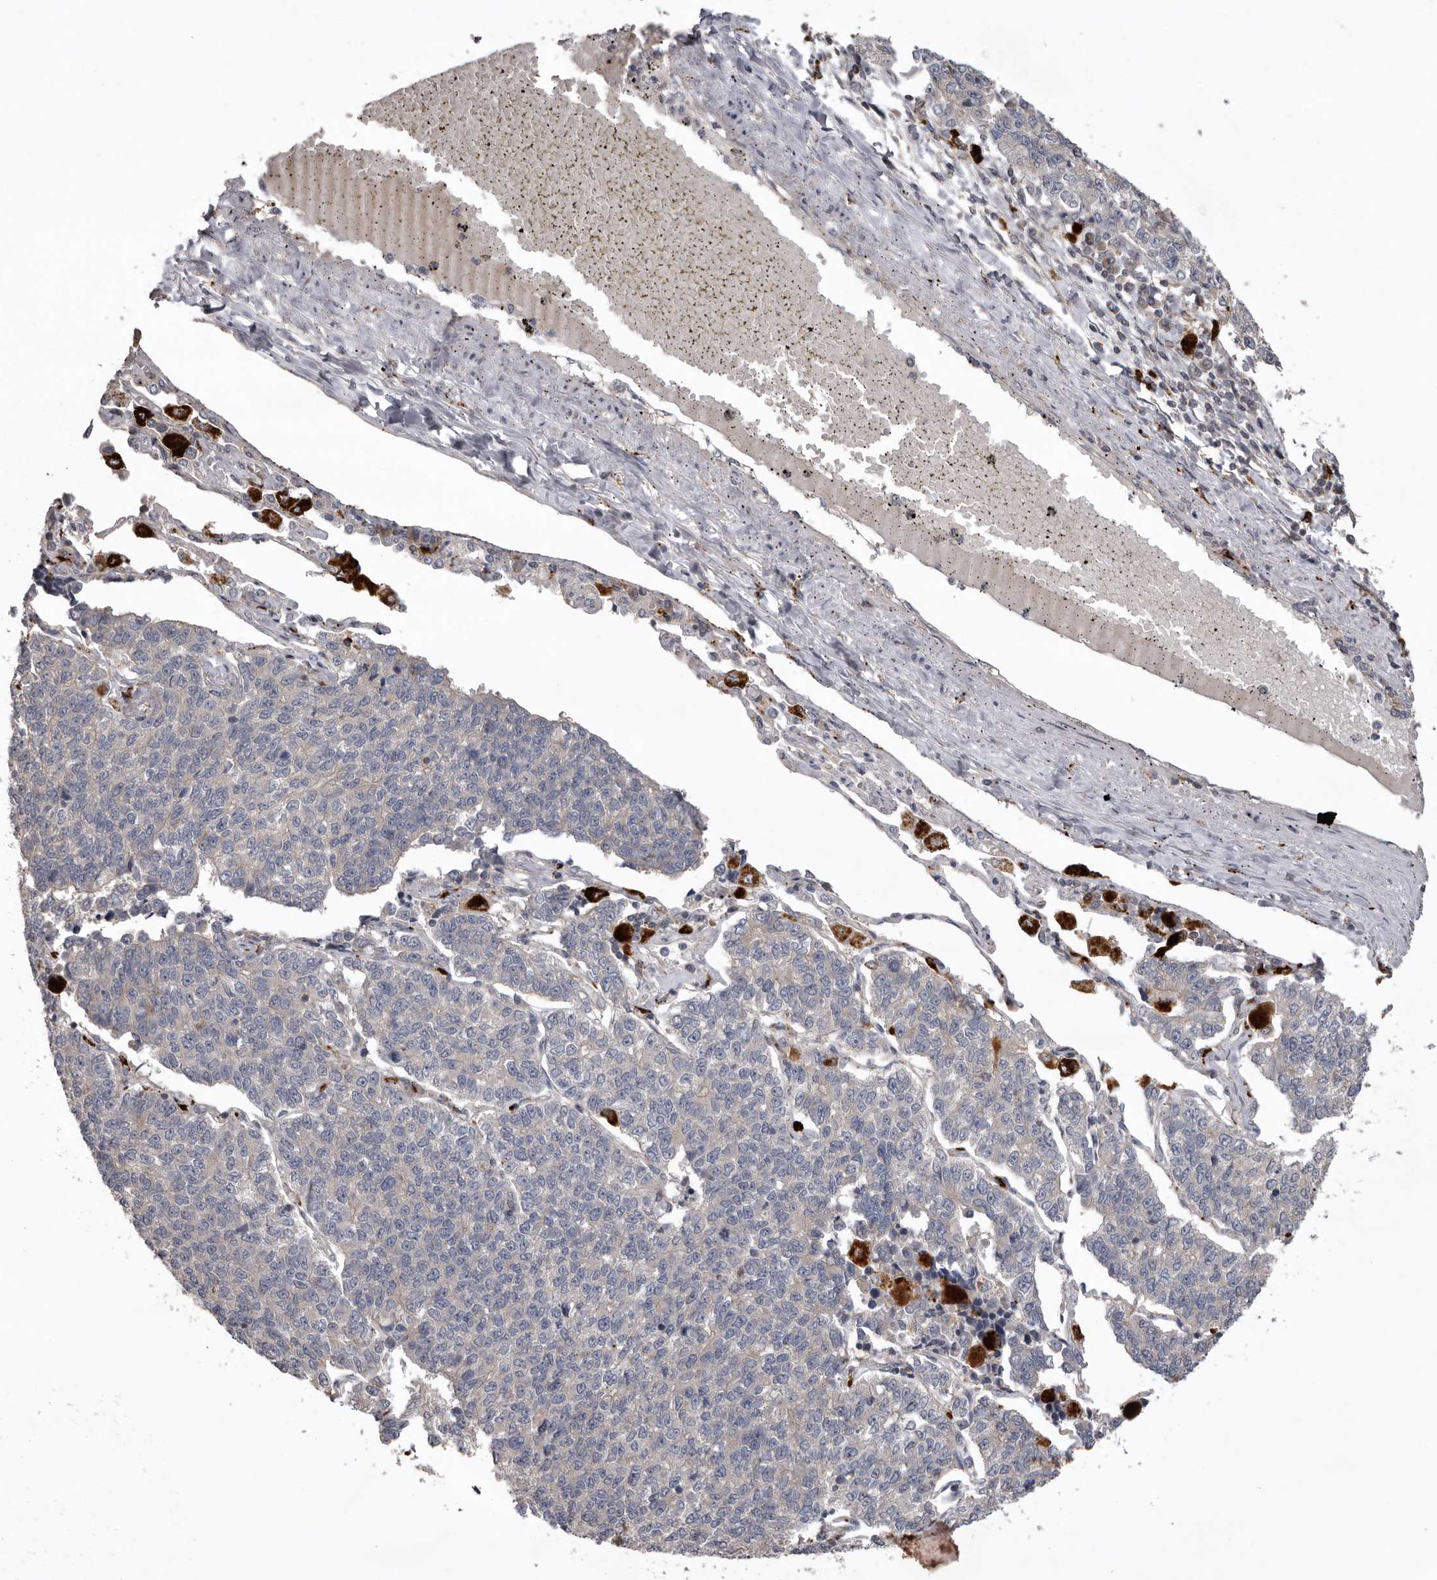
{"staining": {"intensity": "negative", "quantity": "none", "location": "none"}, "tissue": "lung cancer", "cell_type": "Tumor cells", "image_type": "cancer", "snomed": [{"axis": "morphology", "description": "Adenocarcinoma, NOS"}, {"axis": "topography", "description": "Lung"}], "caption": "This is a histopathology image of immunohistochemistry (IHC) staining of adenocarcinoma (lung), which shows no staining in tumor cells.", "gene": "WDR47", "patient": {"sex": "male", "age": 49}}